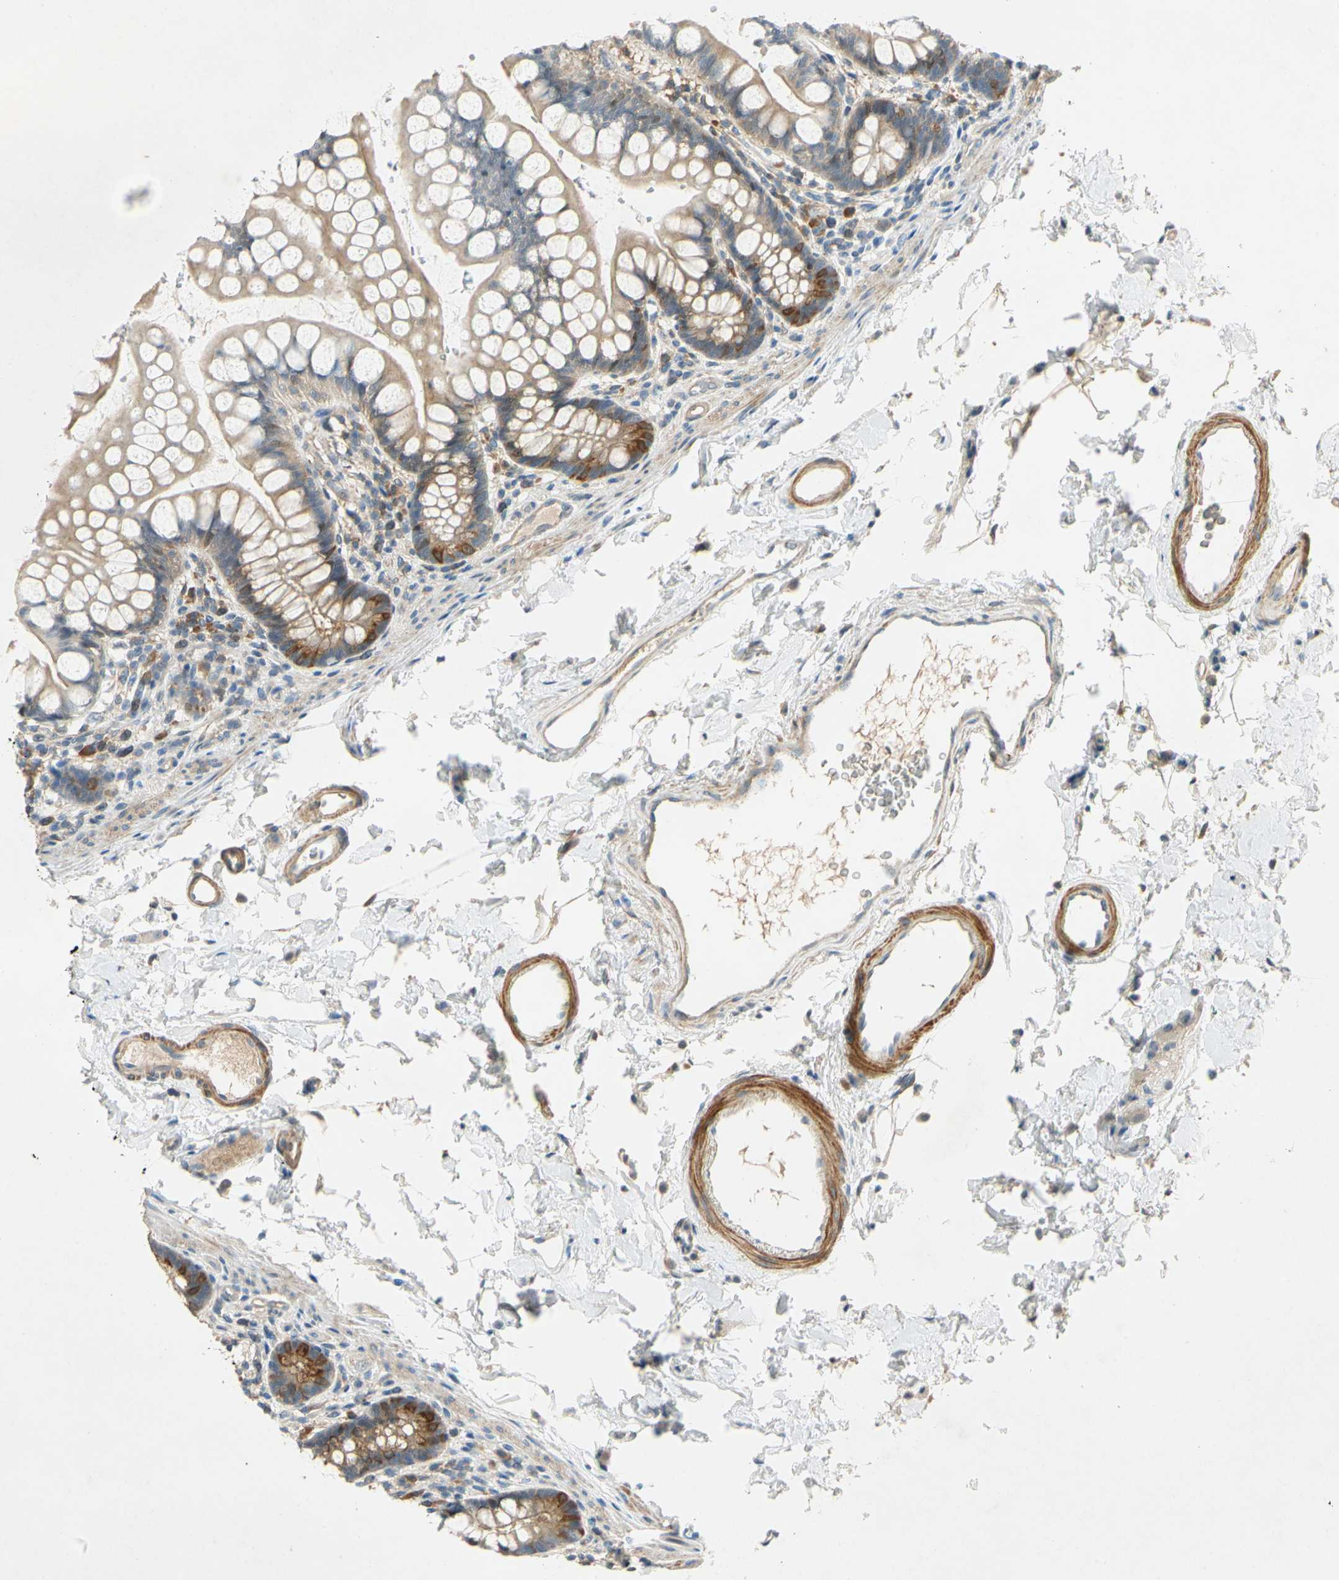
{"staining": {"intensity": "strong", "quantity": "<25%", "location": "cytoplasmic/membranous"}, "tissue": "small intestine", "cell_type": "Glandular cells", "image_type": "normal", "snomed": [{"axis": "morphology", "description": "Normal tissue, NOS"}, {"axis": "topography", "description": "Small intestine"}], "caption": "Protein positivity by IHC demonstrates strong cytoplasmic/membranous positivity in about <25% of glandular cells in unremarkable small intestine.", "gene": "WIPI1", "patient": {"sex": "female", "age": 58}}